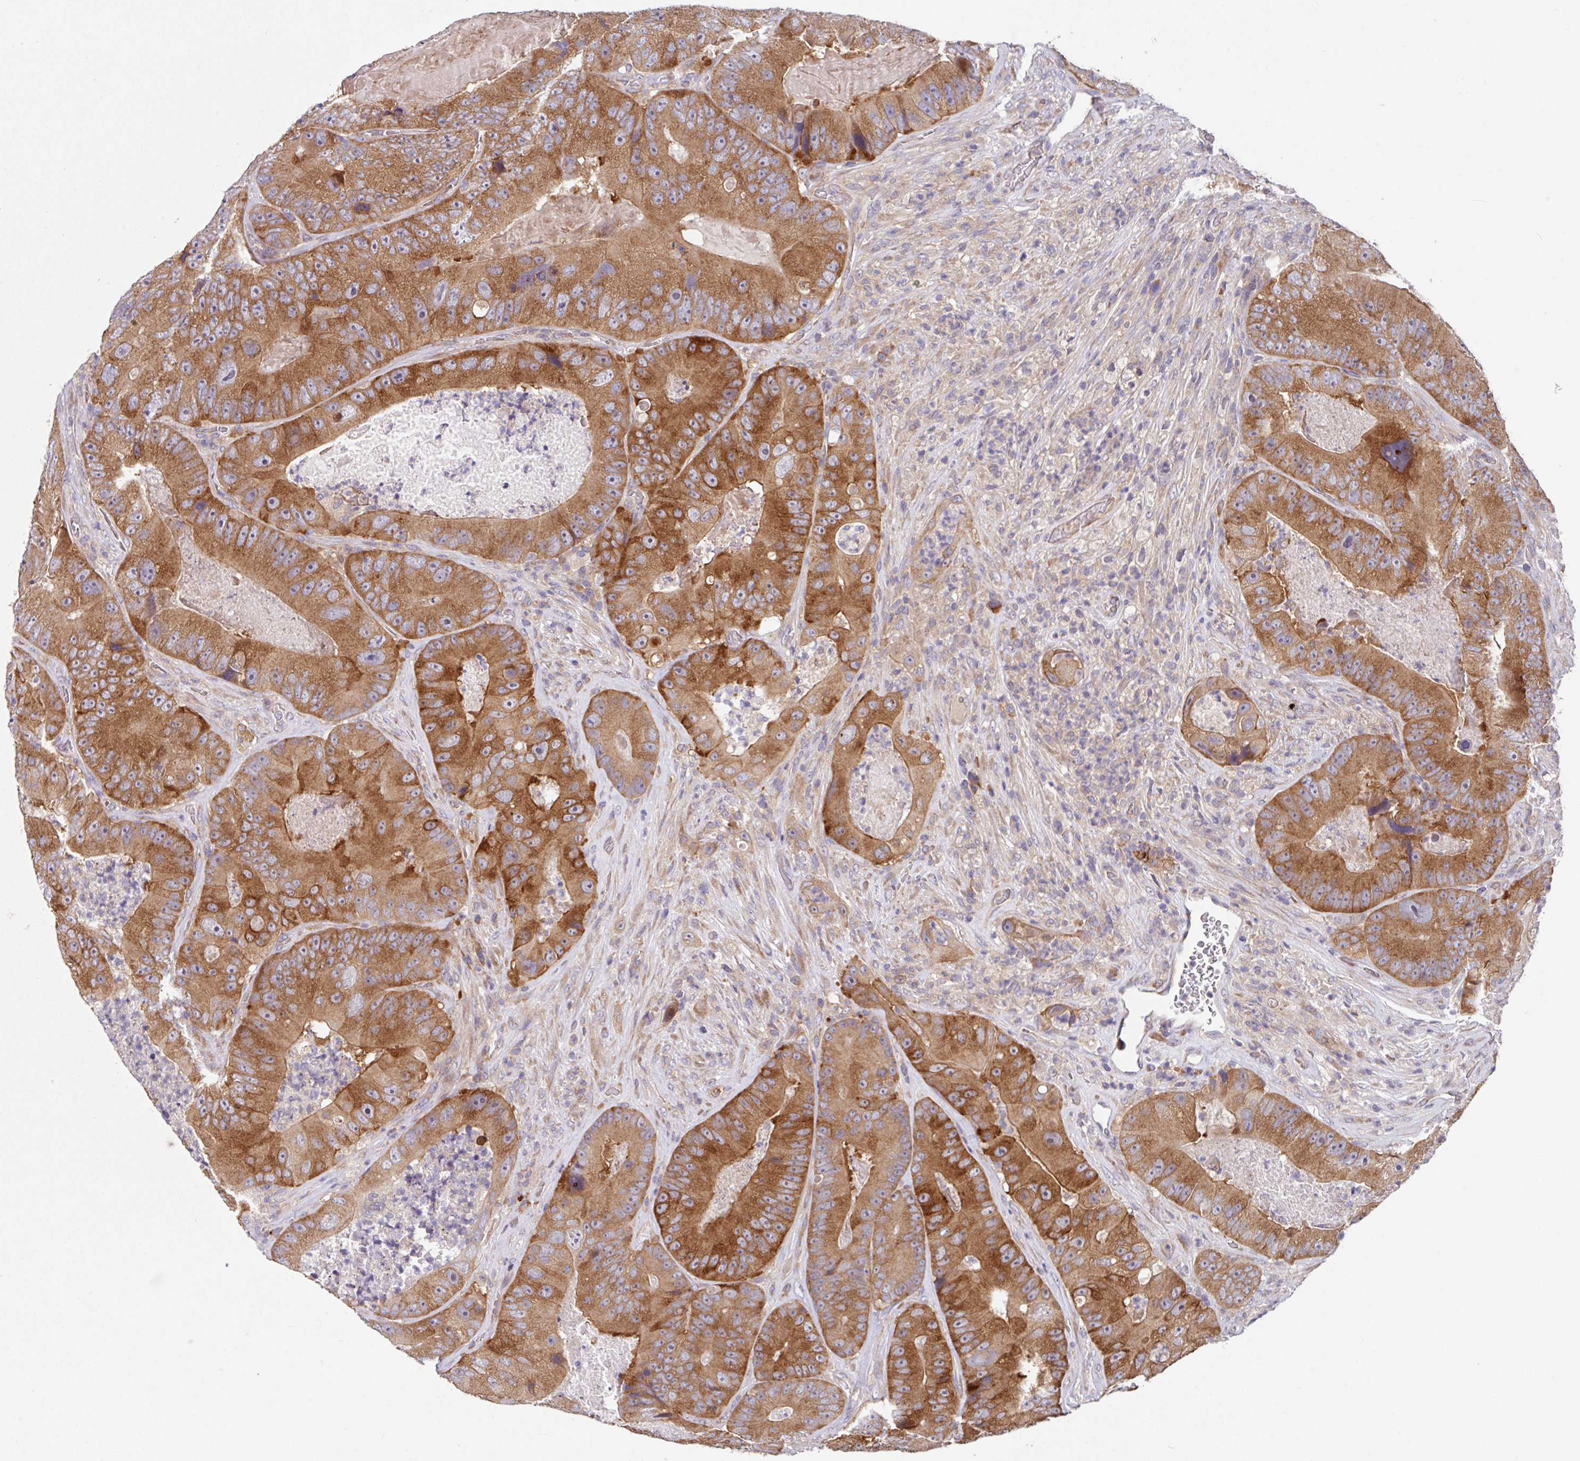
{"staining": {"intensity": "strong", "quantity": ">75%", "location": "cytoplasmic/membranous"}, "tissue": "colorectal cancer", "cell_type": "Tumor cells", "image_type": "cancer", "snomed": [{"axis": "morphology", "description": "Adenocarcinoma, NOS"}, {"axis": "topography", "description": "Colon"}], "caption": "DAB immunohistochemical staining of colorectal cancer (adenocarcinoma) reveals strong cytoplasmic/membranous protein positivity in about >75% of tumor cells. (DAB (3,3'-diaminobenzidine) IHC, brown staining for protein, blue staining for nuclei).", "gene": "EIF4B", "patient": {"sex": "female", "age": 86}}